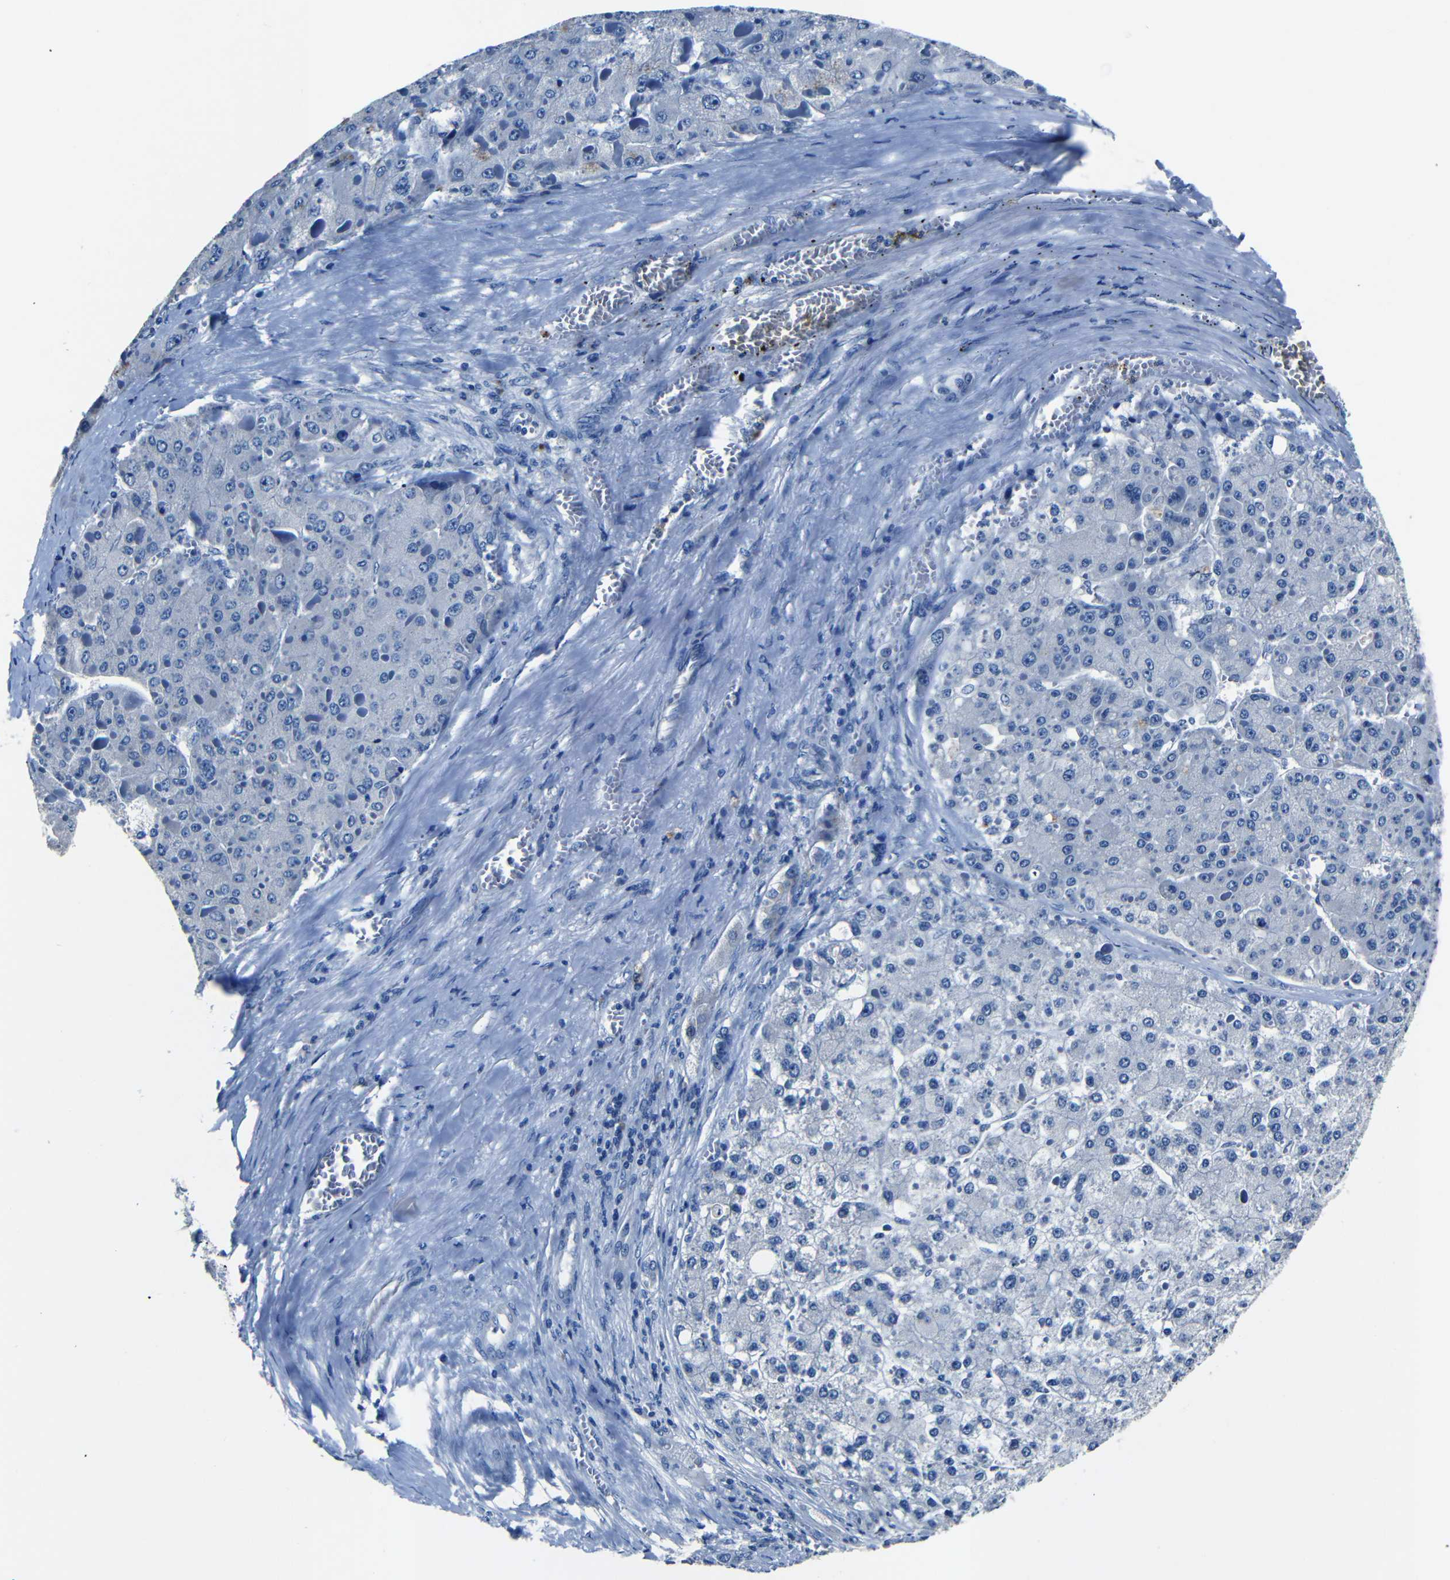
{"staining": {"intensity": "negative", "quantity": "none", "location": "none"}, "tissue": "liver cancer", "cell_type": "Tumor cells", "image_type": "cancer", "snomed": [{"axis": "morphology", "description": "Carcinoma, Hepatocellular, NOS"}, {"axis": "topography", "description": "Liver"}], "caption": "There is no significant staining in tumor cells of liver cancer. The staining is performed using DAB (3,3'-diaminobenzidine) brown chromogen with nuclei counter-stained in using hematoxylin.", "gene": "NCMAP", "patient": {"sex": "female", "age": 73}}